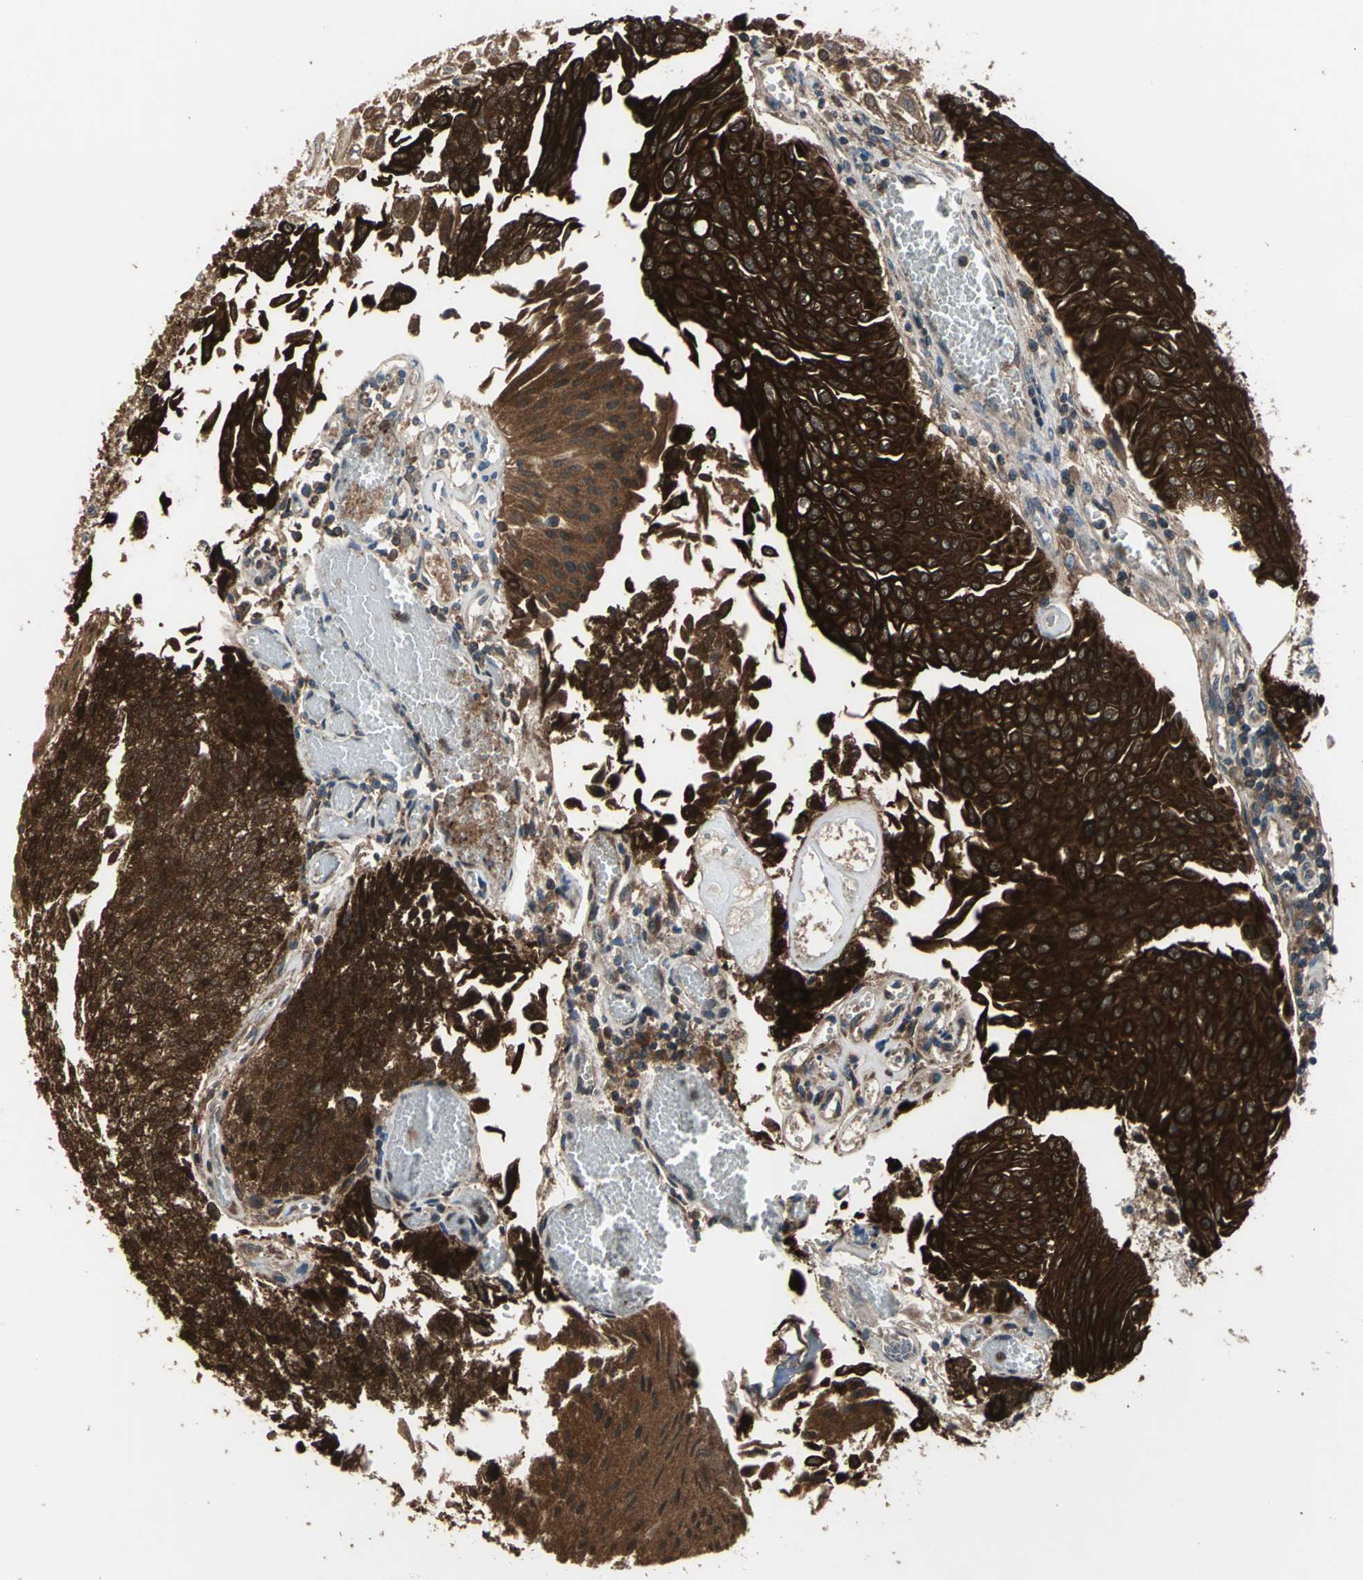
{"staining": {"intensity": "strong", "quantity": ">75%", "location": "cytoplasmic/membranous"}, "tissue": "urothelial cancer", "cell_type": "Tumor cells", "image_type": "cancer", "snomed": [{"axis": "morphology", "description": "Urothelial carcinoma, Low grade"}, {"axis": "topography", "description": "Urinary bladder"}], "caption": "High-magnification brightfield microscopy of low-grade urothelial carcinoma stained with DAB (3,3'-diaminobenzidine) (brown) and counterstained with hematoxylin (blue). tumor cells exhibit strong cytoplasmic/membranous staining is present in approximately>75% of cells.", "gene": "CAPN1", "patient": {"sex": "male", "age": 86}}